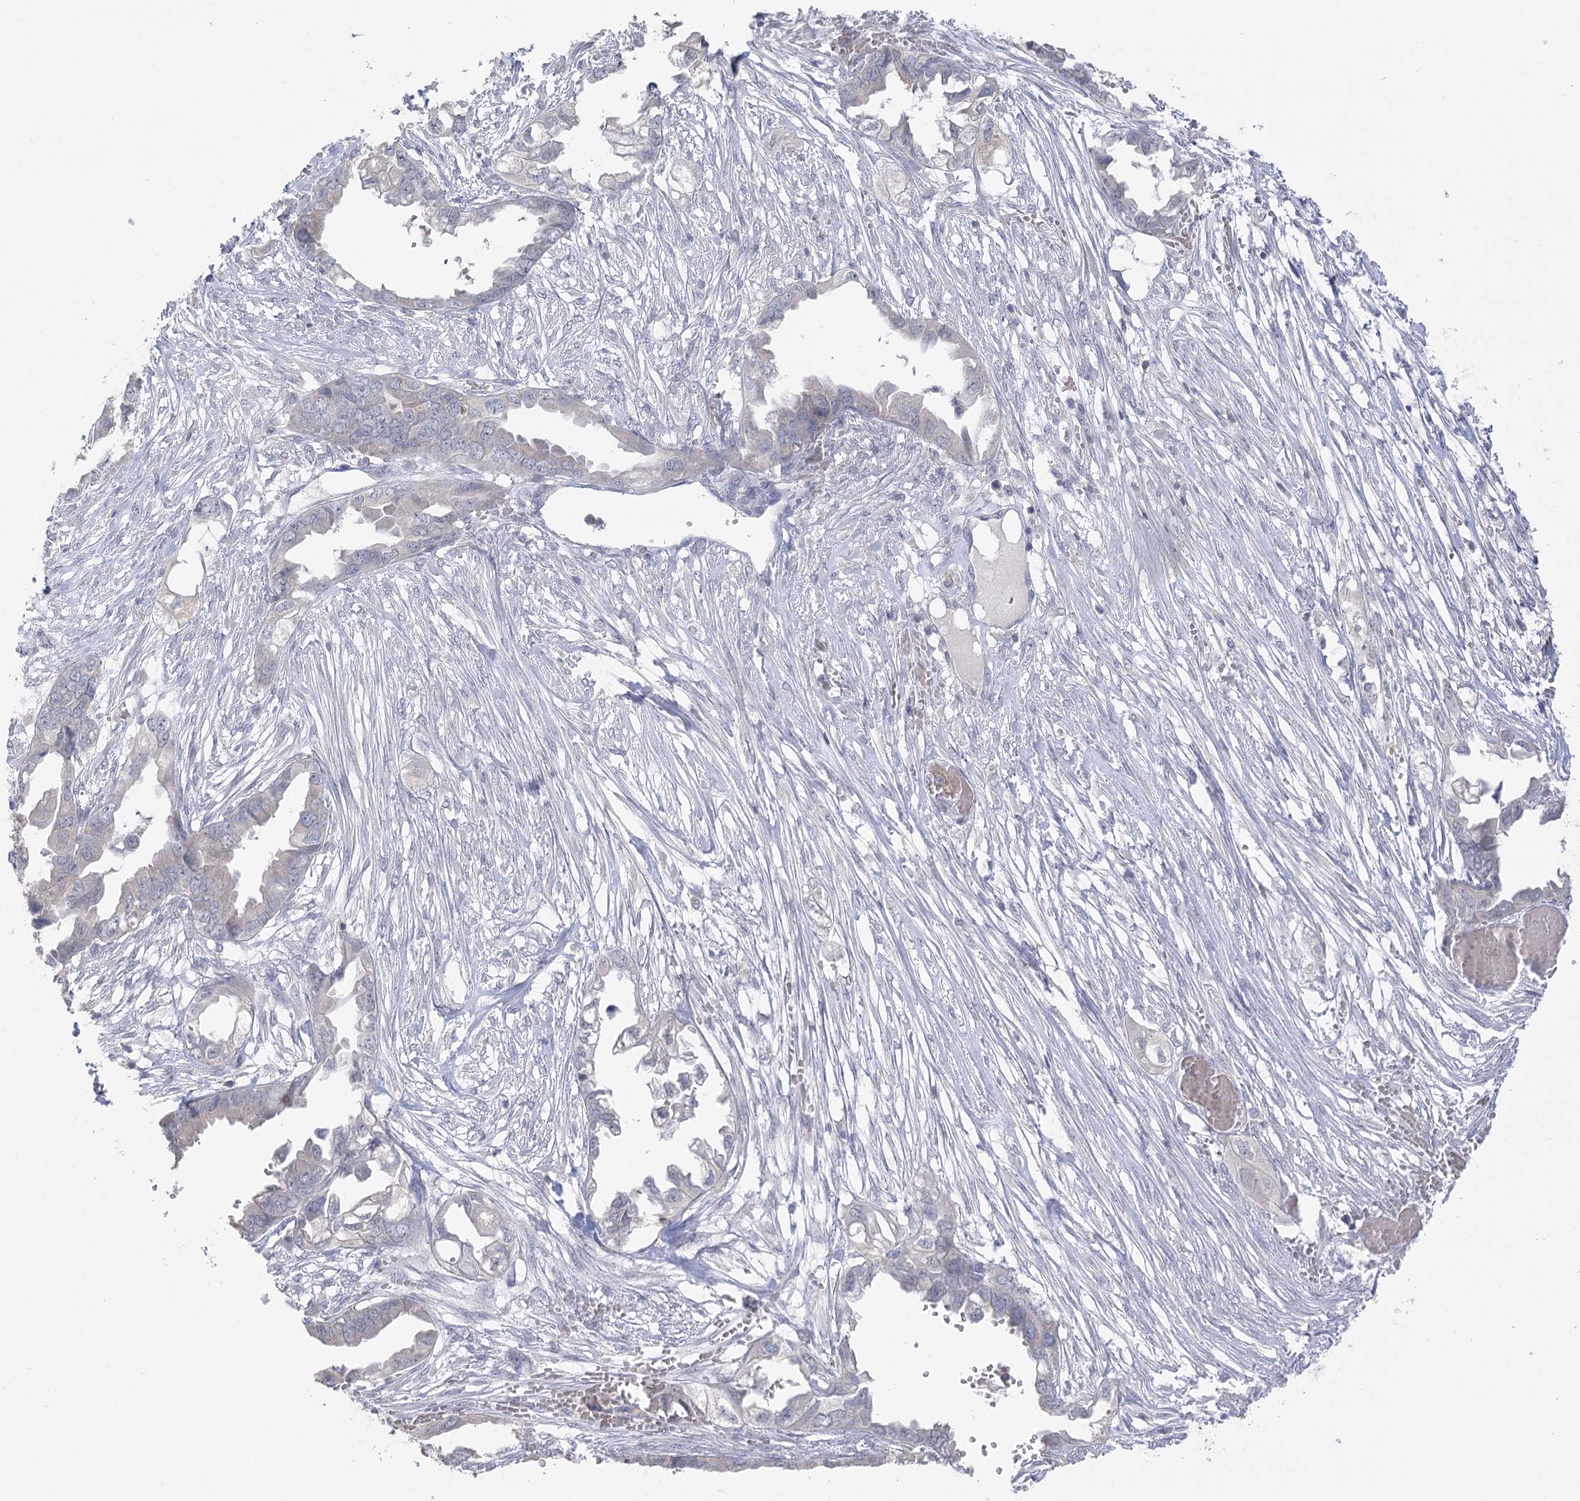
{"staining": {"intensity": "negative", "quantity": "none", "location": "none"}, "tissue": "endometrial cancer", "cell_type": "Tumor cells", "image_type": "cancer", "snomed": [{"axis": "morphology", "description": "Adenocarcinoma, NOS"}, {"axis": "morphology", "description": "Adenocarcinoma, metastatic, NOS"}, {"axis": "topography", "description": "Adipose tissue"}, {"axis": "topography", "description": "Endometrium"}], "caption": "Tumor cells are negative for brown protein staining in endometrial cancer. (DAB IHC with hematoxylin counter stain).", "gene": "TRAF3IP1", "patient": {"sex": "female", "age": 67}}